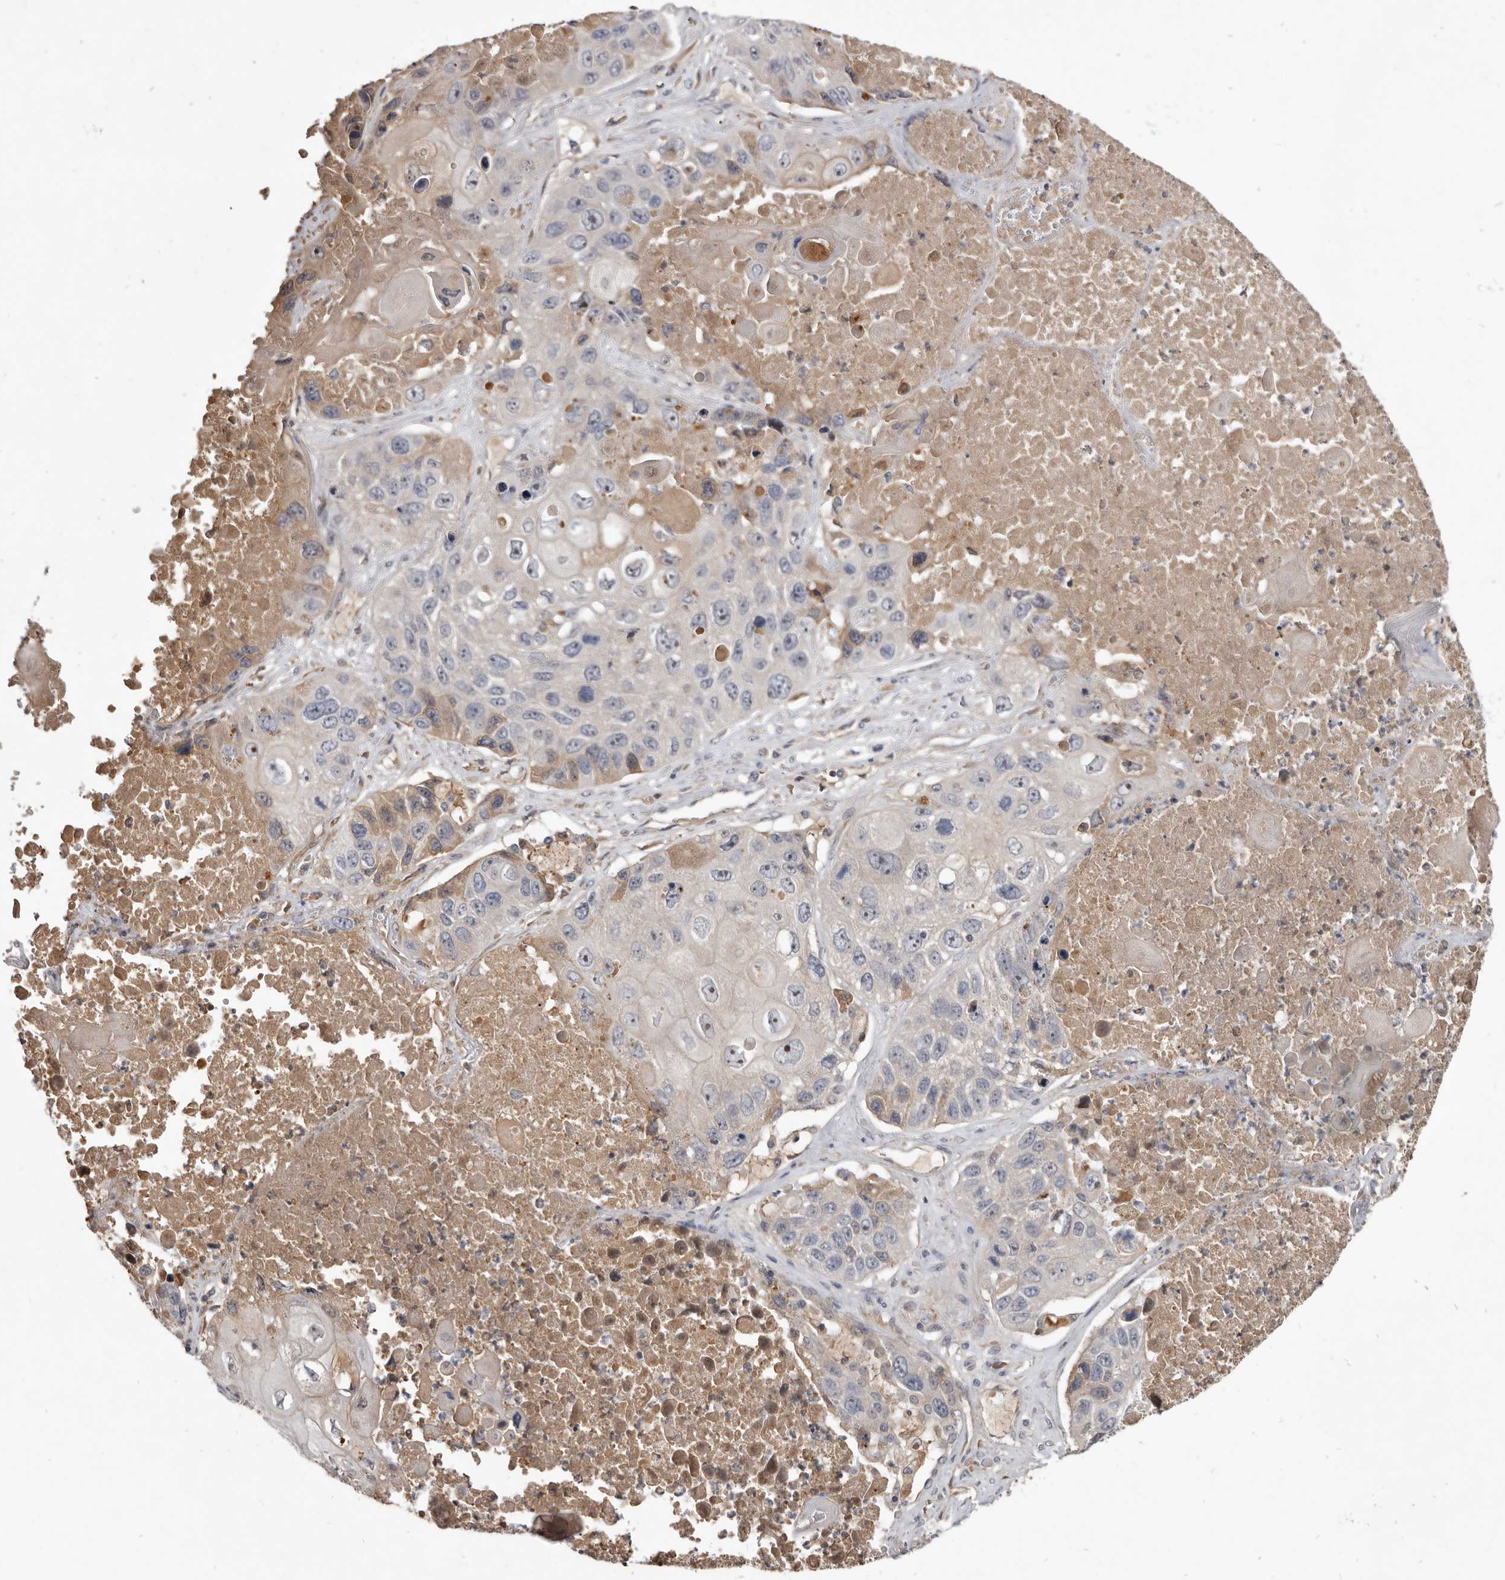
{"staining": {"intensity": "moderate", "quantity": "<25%", "location": "nuclear"}, "tissue": "lung cancer", "cell_type": "Tumor cells", "image_type": "cancer", "snomed": [{"axis": "morphology", "description": "Squamous cell carcinoma, NOS"}, {"axis": "topography", "description": "Lung"}], "caption": "An immunohistochemistry micrograph of neoplastic tissue is shown. Protein staining in brown labels moderate nuclear positivity in lung cancer within tumor cells. Ihc stains the protein in brown and the nuclei are stained blue.", "gene": "TTC39A", "patient": {"sex": "male", "age": 61}}